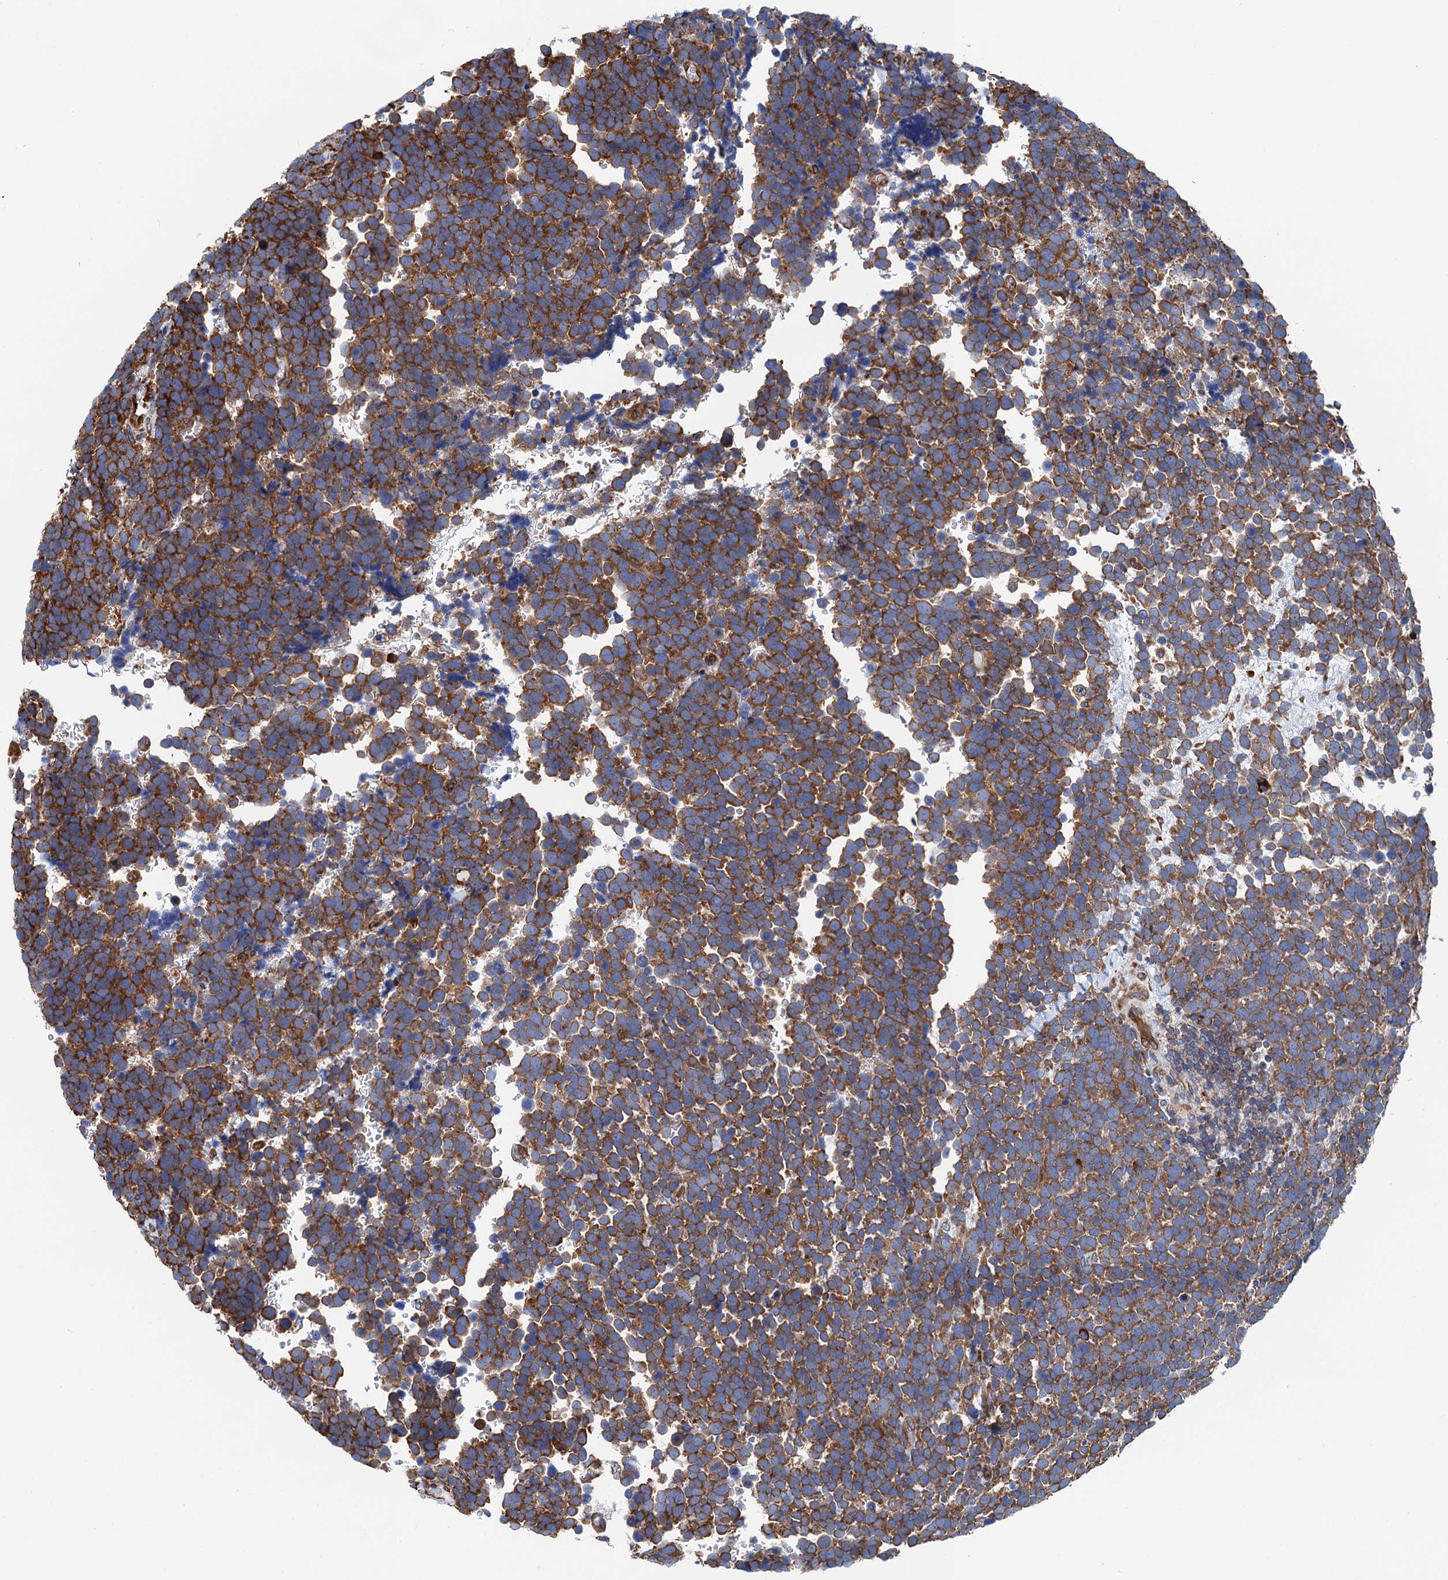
{"staining": {"intensity": "moderate", "quantity": ">75%", "location": "cytoplasmic/membranous"}, "tissue": "urothelial cancer", "cell_type": "Tumor cells", "image_type": "cancer", "snomed": [{"axis": "morphology", "description": "Urothelial carcinoma, High grade"}, {"axis": "topography", "description": "Urinary bladder"}], "caption": "Immunohistochemistry (IHC) (DAB) staining of human urothelial cancer exhibits moderate cytoplasmic/membranous protein expression in about >75% of tumor cells.", "gene": "SLC12A7", "patient": {"sex": "female", "age": 82}}